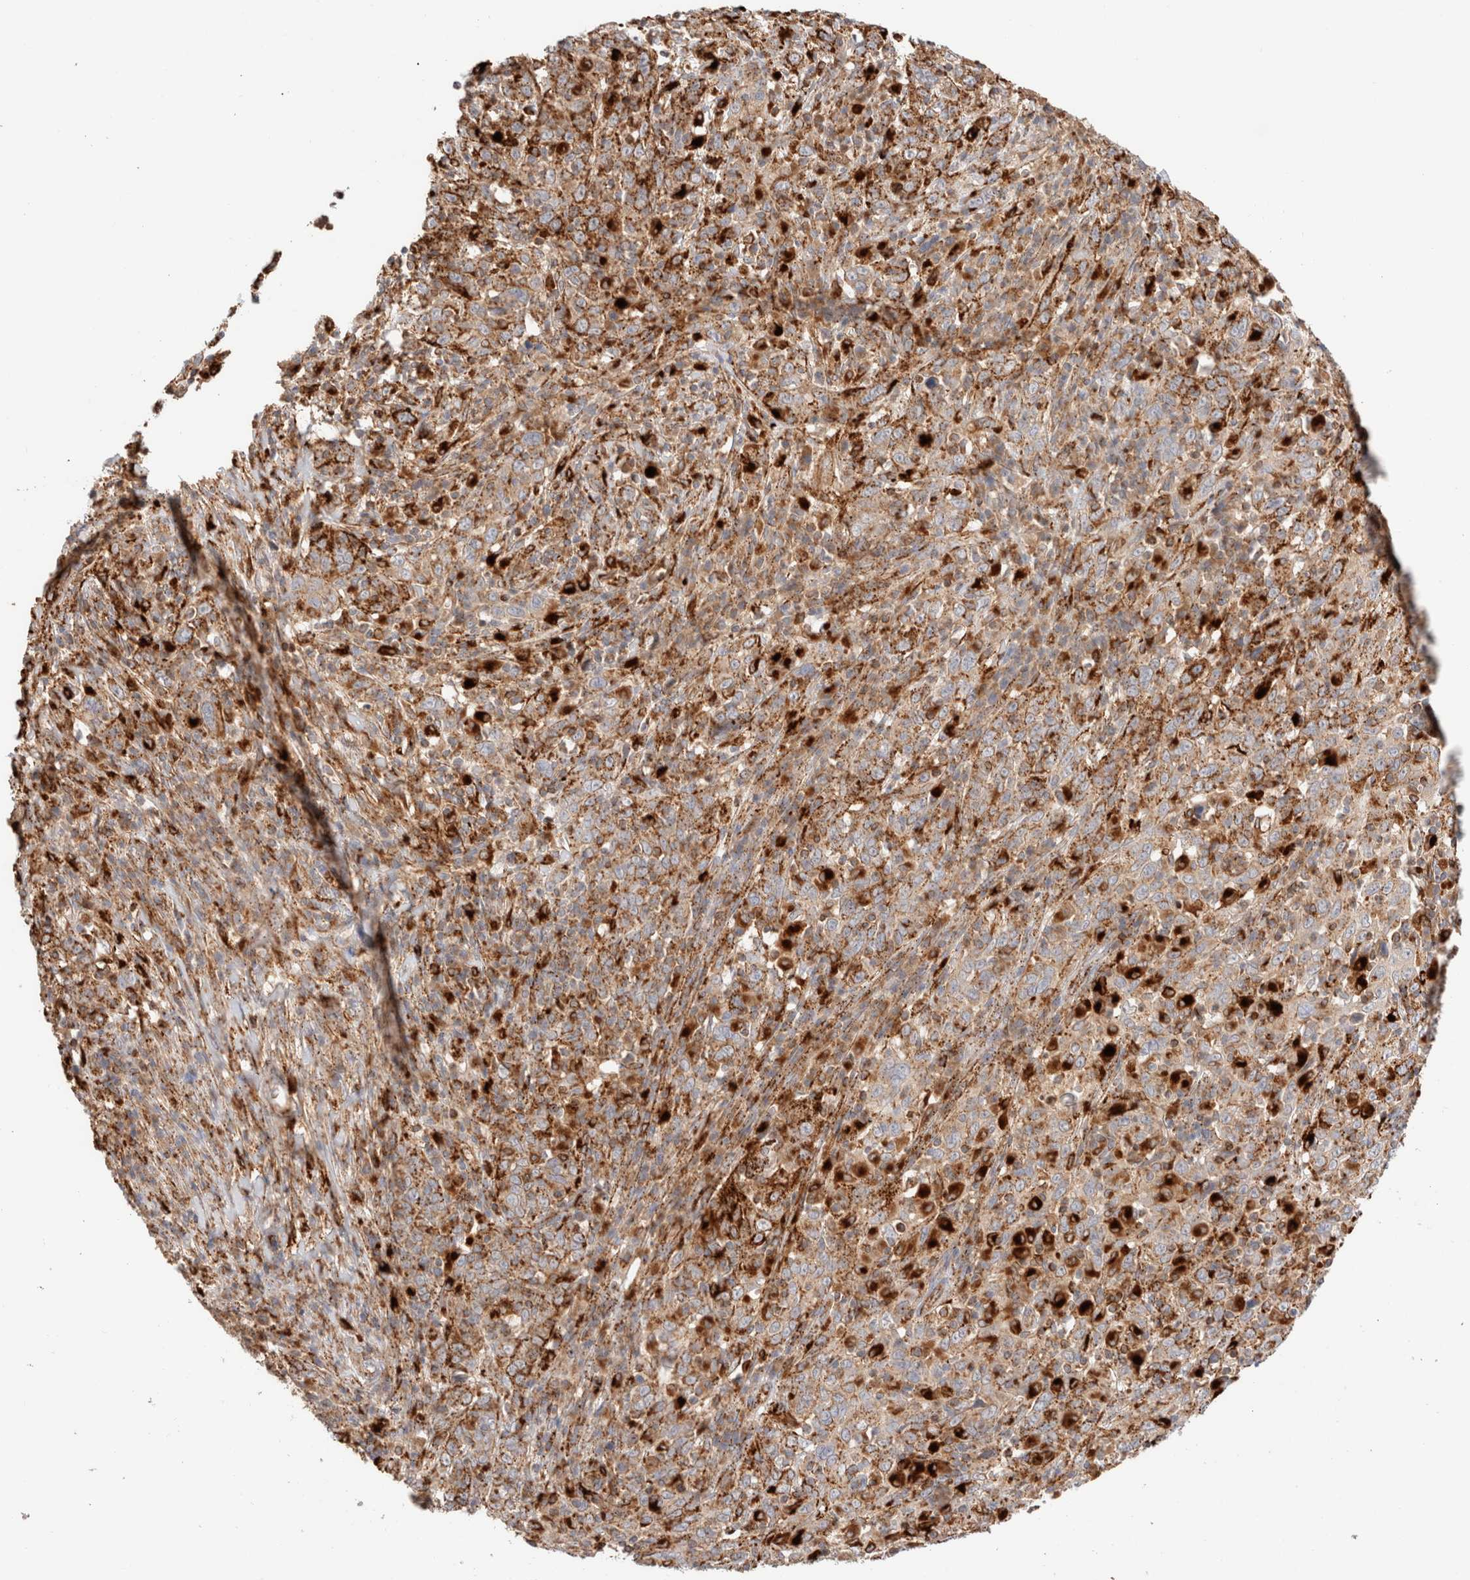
{"staining": {"intensity": "moderate", "quantity": ">75%", "location": "cytoplasmic/membranous"}, "tissue": "cervical cancer", "cell_type": "Tumor cells", "image_type": "cancer", "snomed": [{"axis": "morphology", "description": "Squamous cell carcinoma, NOS"}, {"axis": "topography", "description": "Cervix"}], "caption": "Cervical cancer stained with a protein marker reveals moderate staining in tumor cells.", "gene": "RABEPK", "patient": {"sex": "female", "age": 46}}